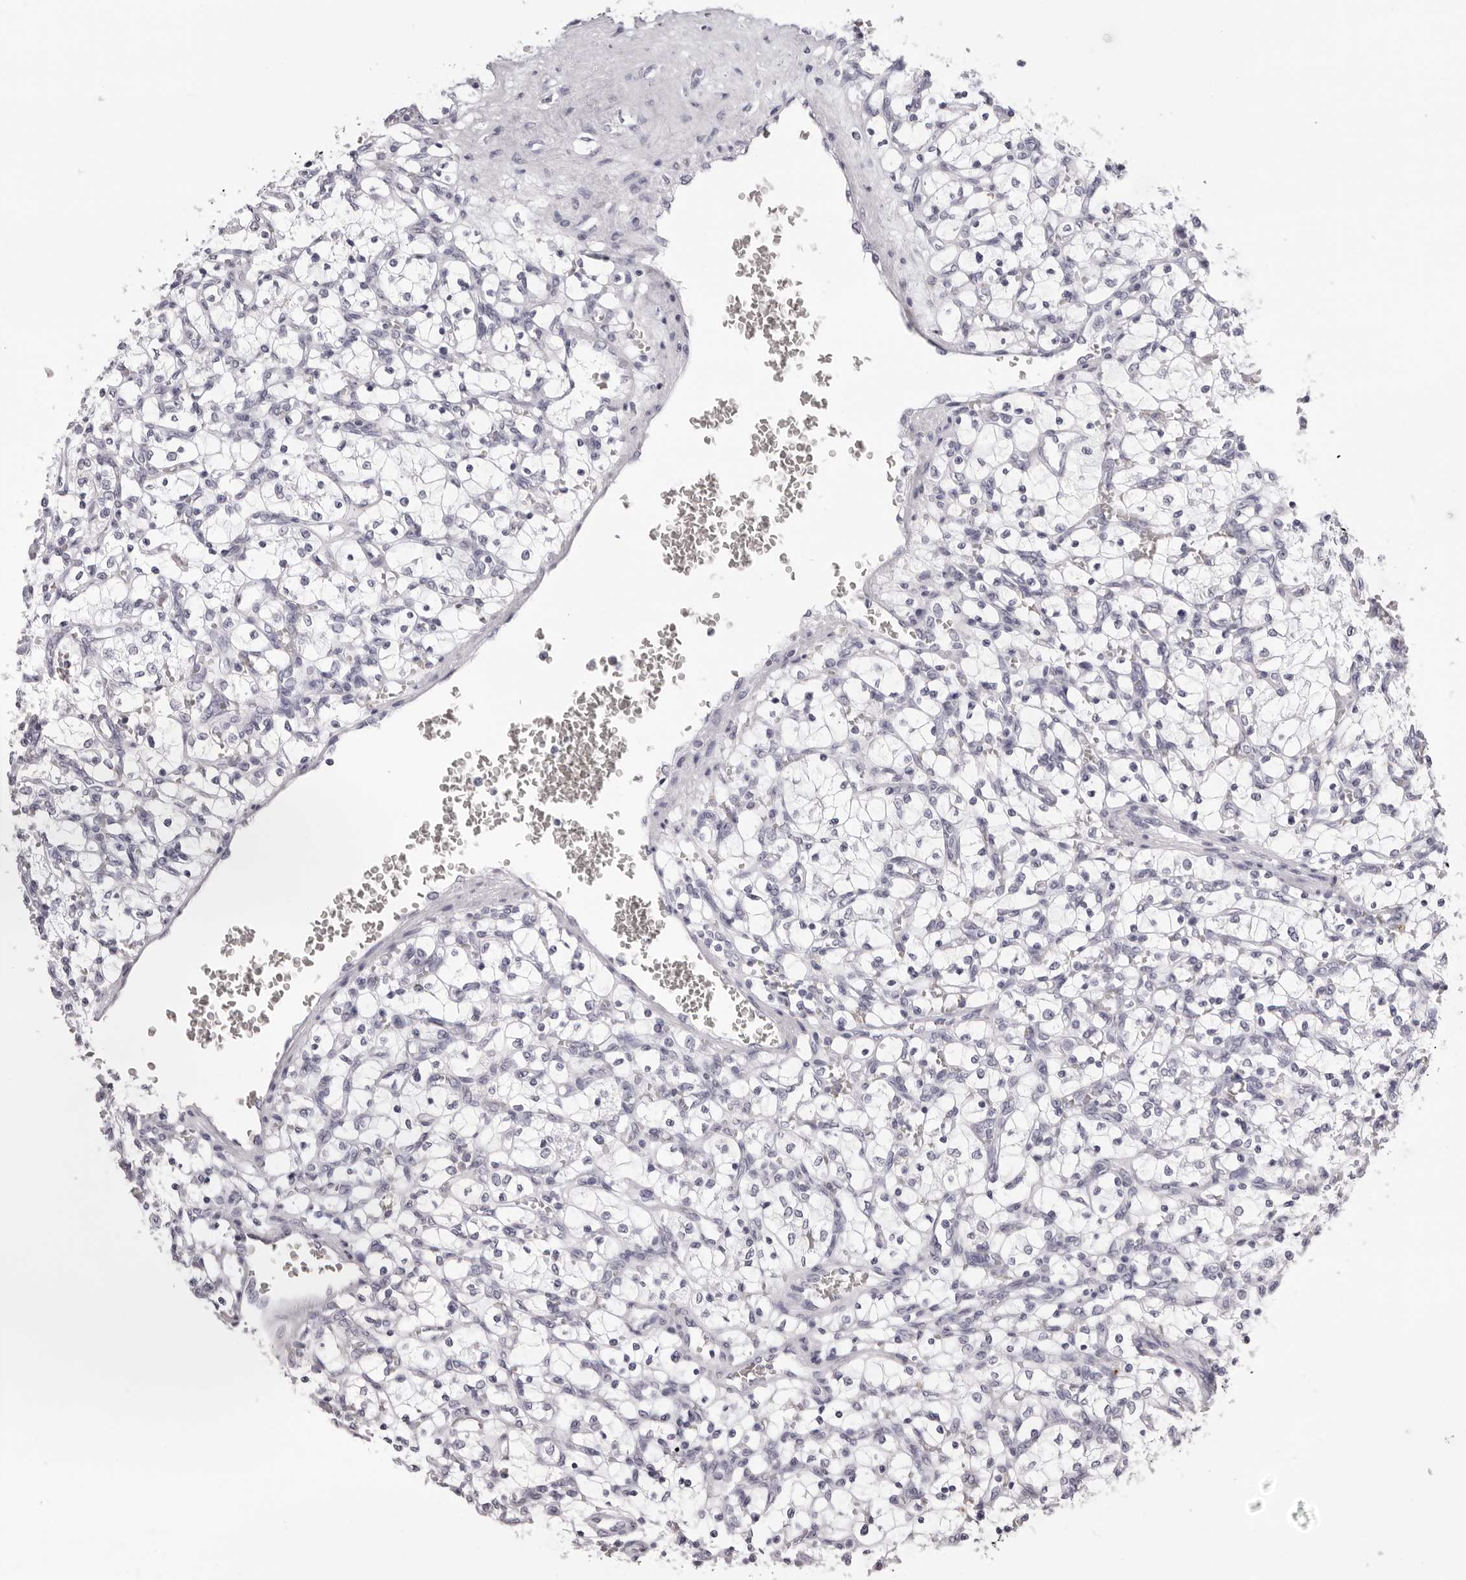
{"staining": {"intensity": "negative", "quantity": "none", "location": "none"}, "tissue": "renal cancer", "cell_type": "Tumor cells", "image_type": "cancer", "snomed": [{"axis": "morphology", "description": "Adenocarcinoma, NOS"}, {"axis": "topography", "description": "Kidney"}], "caption": "High magnification brightfield microscopy of renal cancer stained with DAB (brown) and counterstained with hematoxylin (blue): tumor cells show no significant expression.", "gene": "RHO", "patient": {"sex": "female", "age": 69}}